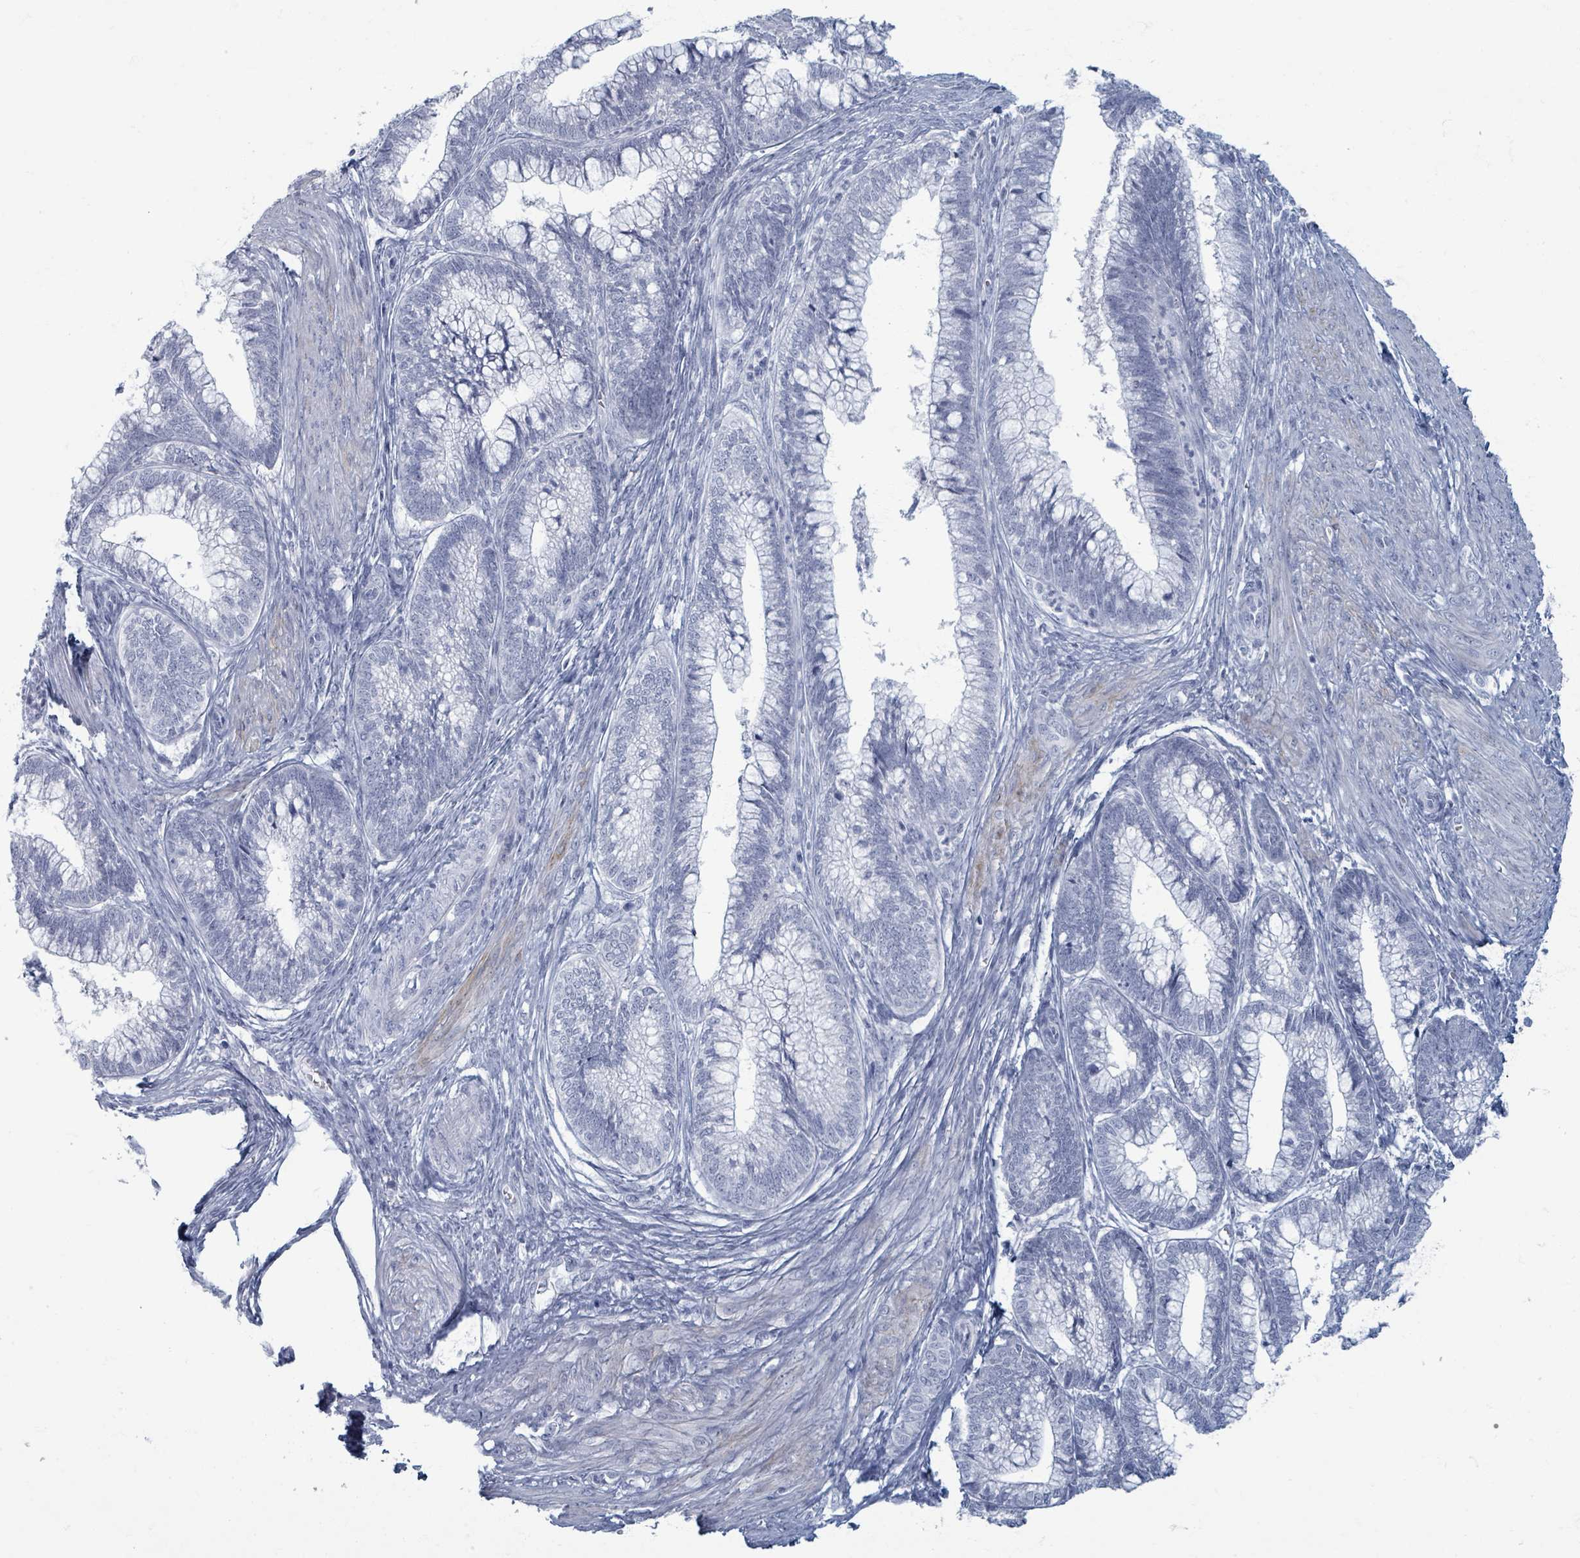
{"staining": {"intensity": "negative", "quantity": "none", "location": "none"}, "tissue": "cervical cancer", "cell_type": "Tumor cells", "image_type": "cancer", "snomed": [{"axis": "morphology", "description": "Adenocarcinoma, NOS"}, {"axis": "topography", "description": "Cervix"}], "caption": "A histopathology image of human cervical adenocarcinoma is negative for staining in tumor cells.", "gene": "TAS2R1", "patient": {"sex": "female", "age": 44}}